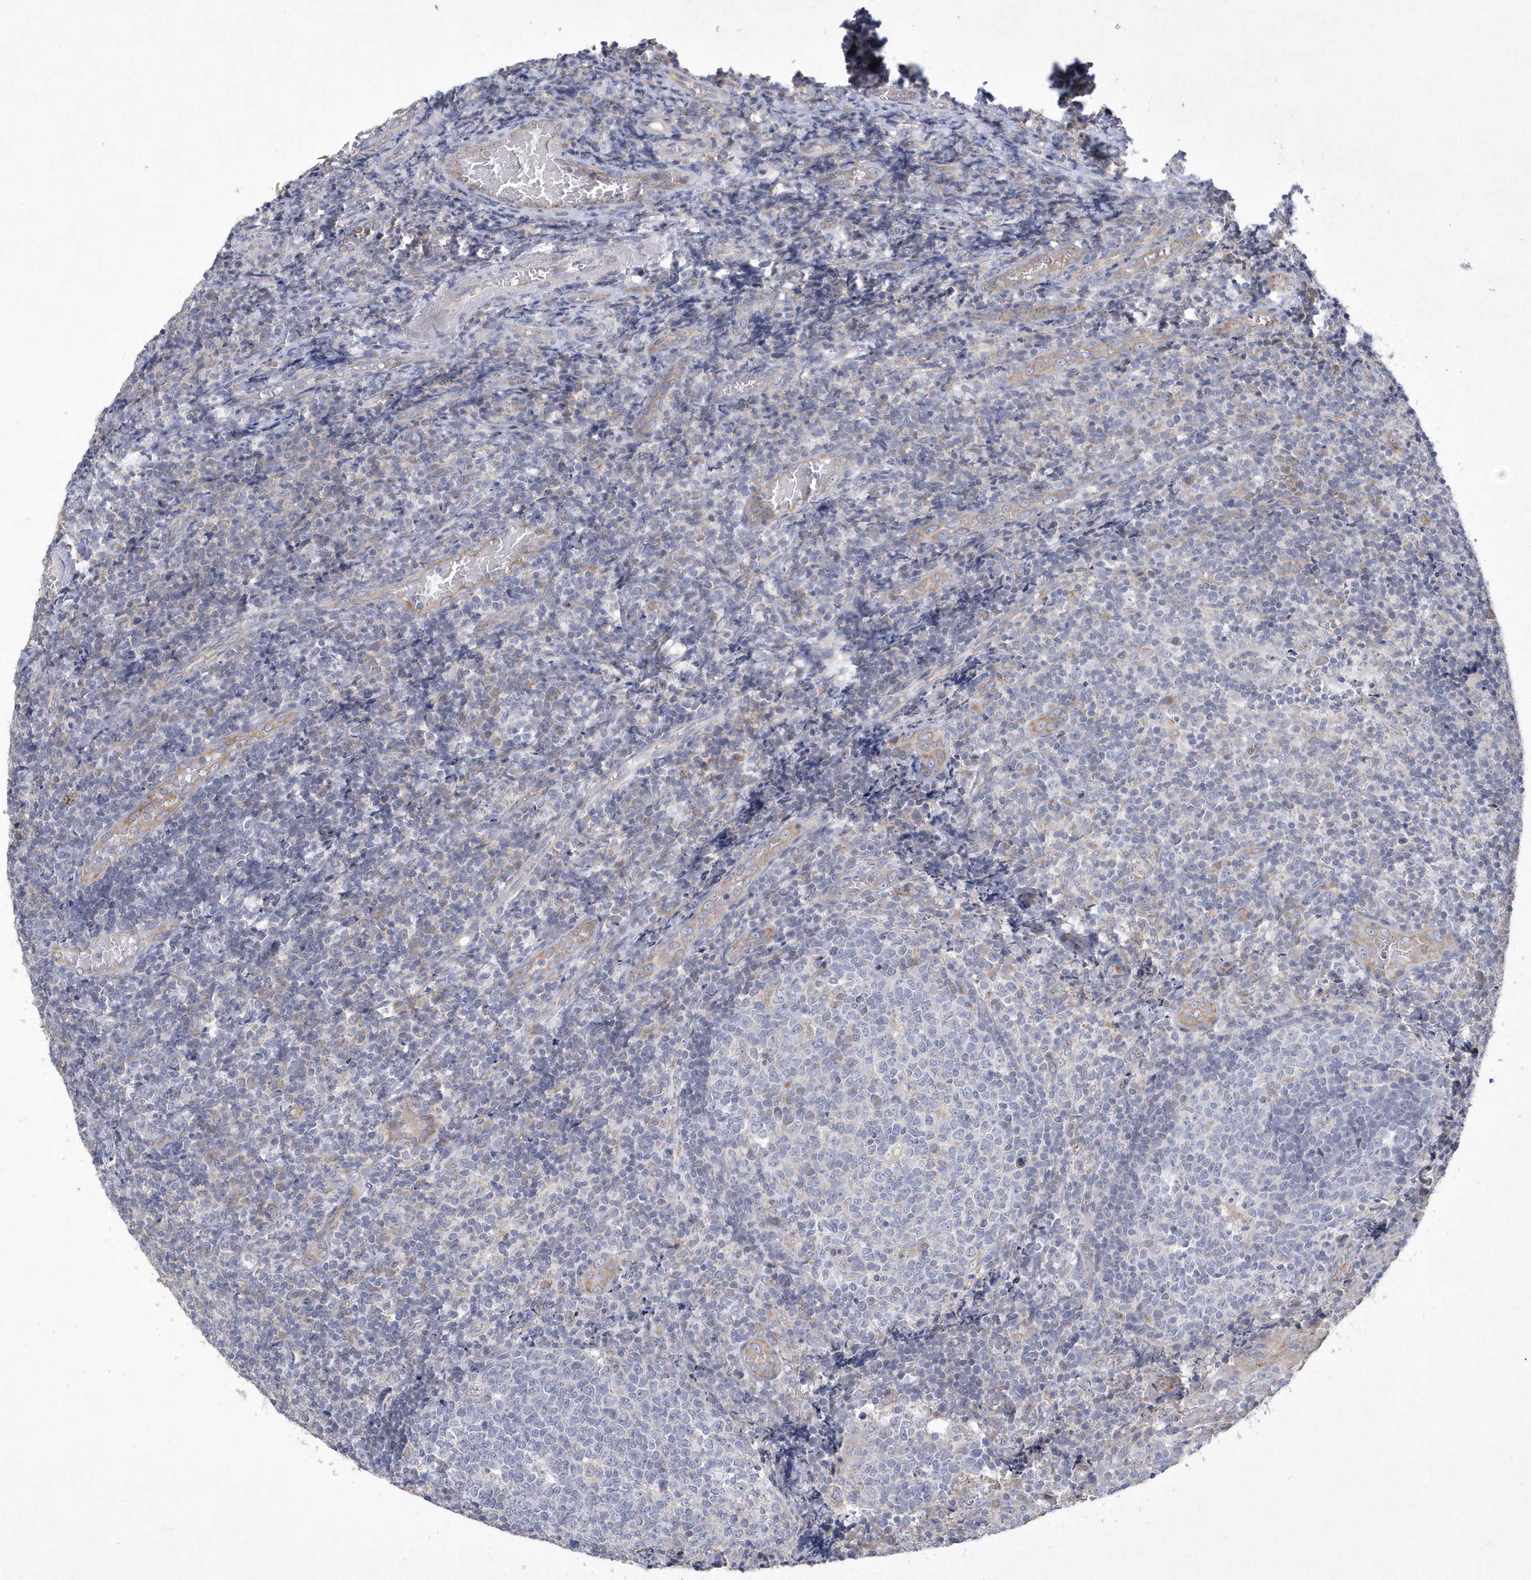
{"staining": {"intensity": "weak", "quantity": "<25%", "location": "cytoplasmic/membranous"}, "tissue": "tonsil", "cell_type": "Germinal center cells", "image_type": "normal", "snomed": [{"axis": "morphology", "description": "Normal tissue, NOS"}, {"axis": "topography", "description": "Tonsil"}], "caption": "An immunohistochemistry (IHC) micrograph of normal tonsil is shown. There is no staining in germinal center cells of tonsil. Brightfield microscopy of immunohistochemistry (IHC) stained with DAB (brown) and hematoxylin (blue), captured at high magnification.", "gene": "DGAT1", "patient": {"sex": "female", "age": 19}}